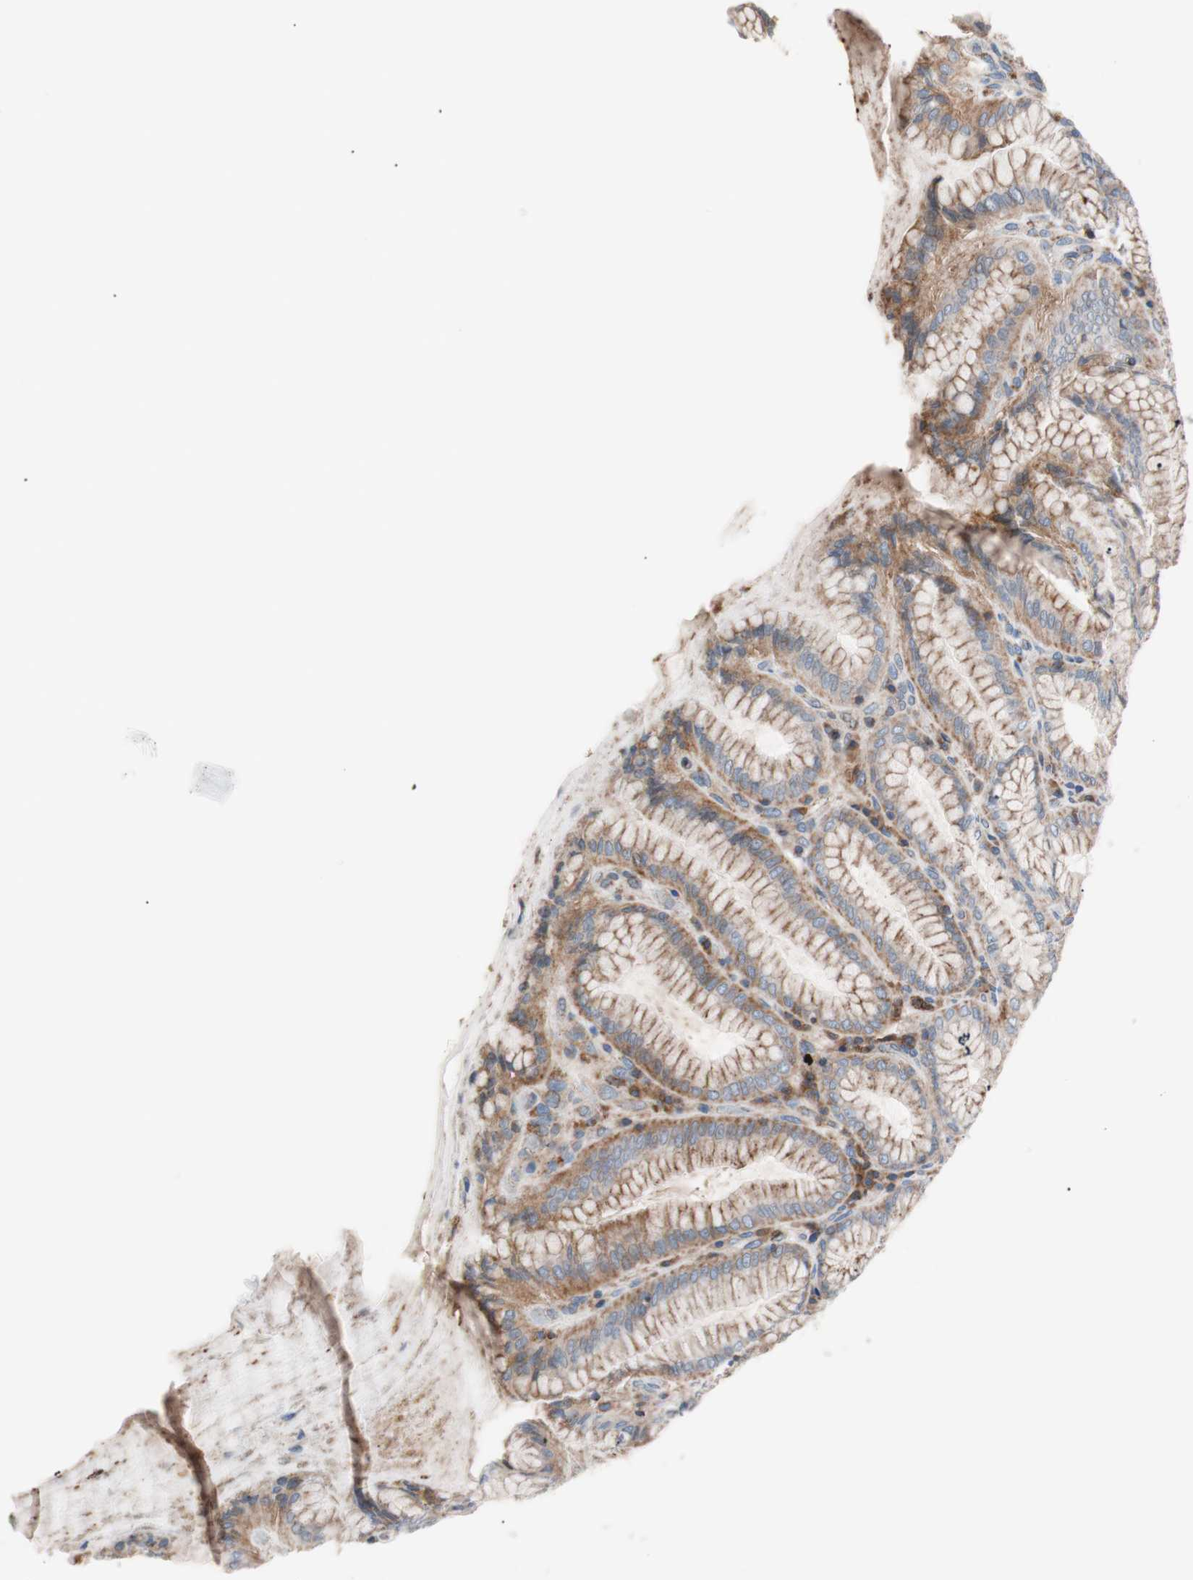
{"staining": {"intensity": "strong", "quantity": ">75%", "location": "cytoplasmic/membranous"}, "tissue": "stomach", "cell_type": "Glandular cells", "image_type": "normal", "snomed": [{"axis": "morphology", "description": "Normal tissue, NOS"}, {"axis": "topography", "description": "Stomach, lower"}], "caption": "A high-resolution histopathology image shows immunohistochemistry (IHC) staining of unremarkable stomach, which exhibits strong cytoplasmic/membranous expression in approximately >75% of glandular cells.", "gene": "FLOT2", "patient": {"sex": "female", "age": 76}}